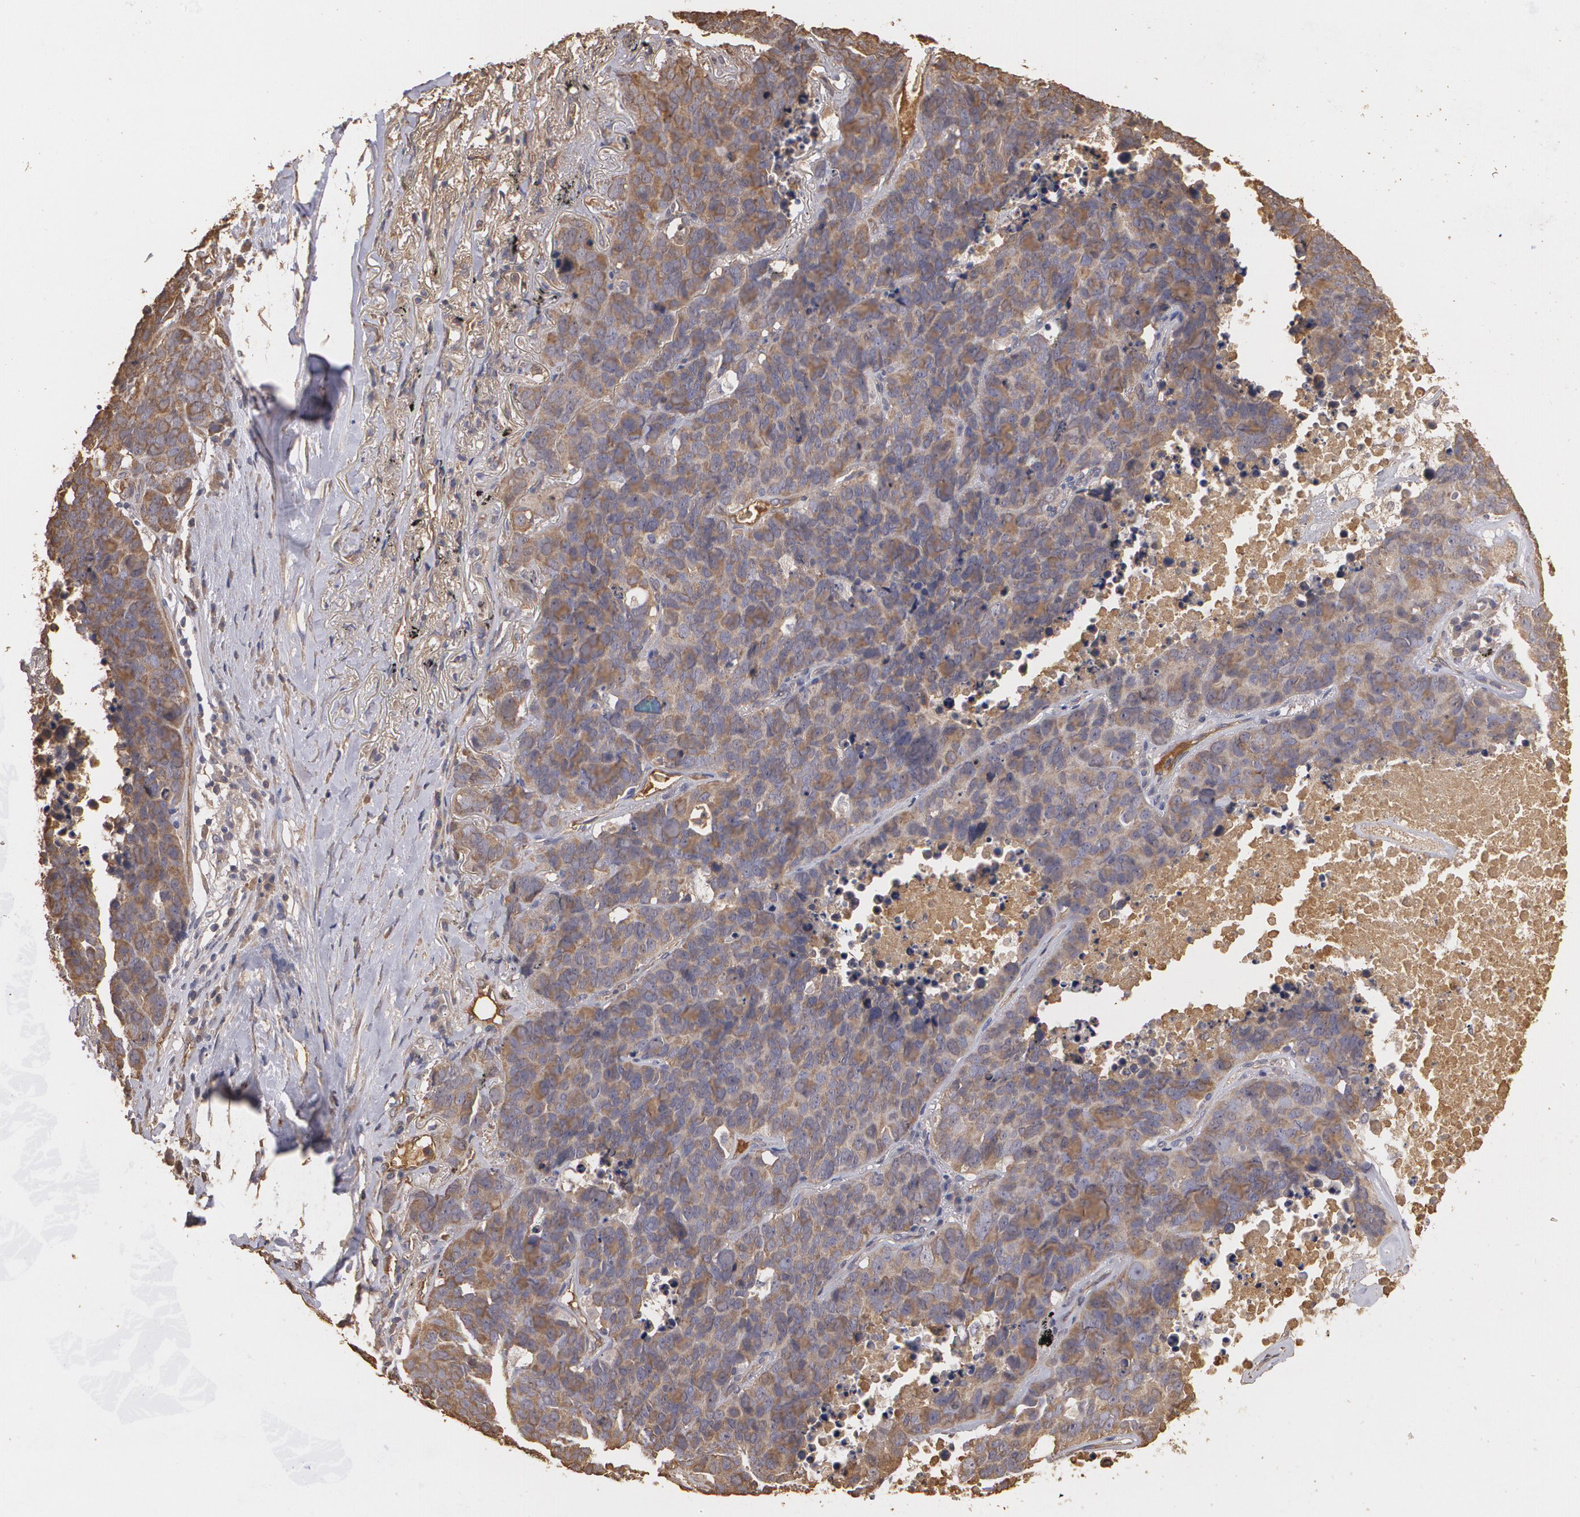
{"staining": {"intensity": "moderate", "quantity": ">75%", "location": "cytoplasmic/membranous"}, "tissue": "lung cancer", "cell_type": "Tumor cells", "image_type": "cancer", "snomed": [{"axis": "morphology", "description": "Carcinoid, malignant, NOS"}, {"axis": "topography", "description": "Lung"}], "caption": "Malignant carcinoid (lung) stained with DAB (3,3'-diaminobenzidine) IHC exhibits medium levels of moderate cytoplasmic/membranous staining in about >75% of tumor cells. (IHC, brightfield microscopy, high magnification).", "gene": "PON1", "patient": {"sex": "male", "age": 60}}